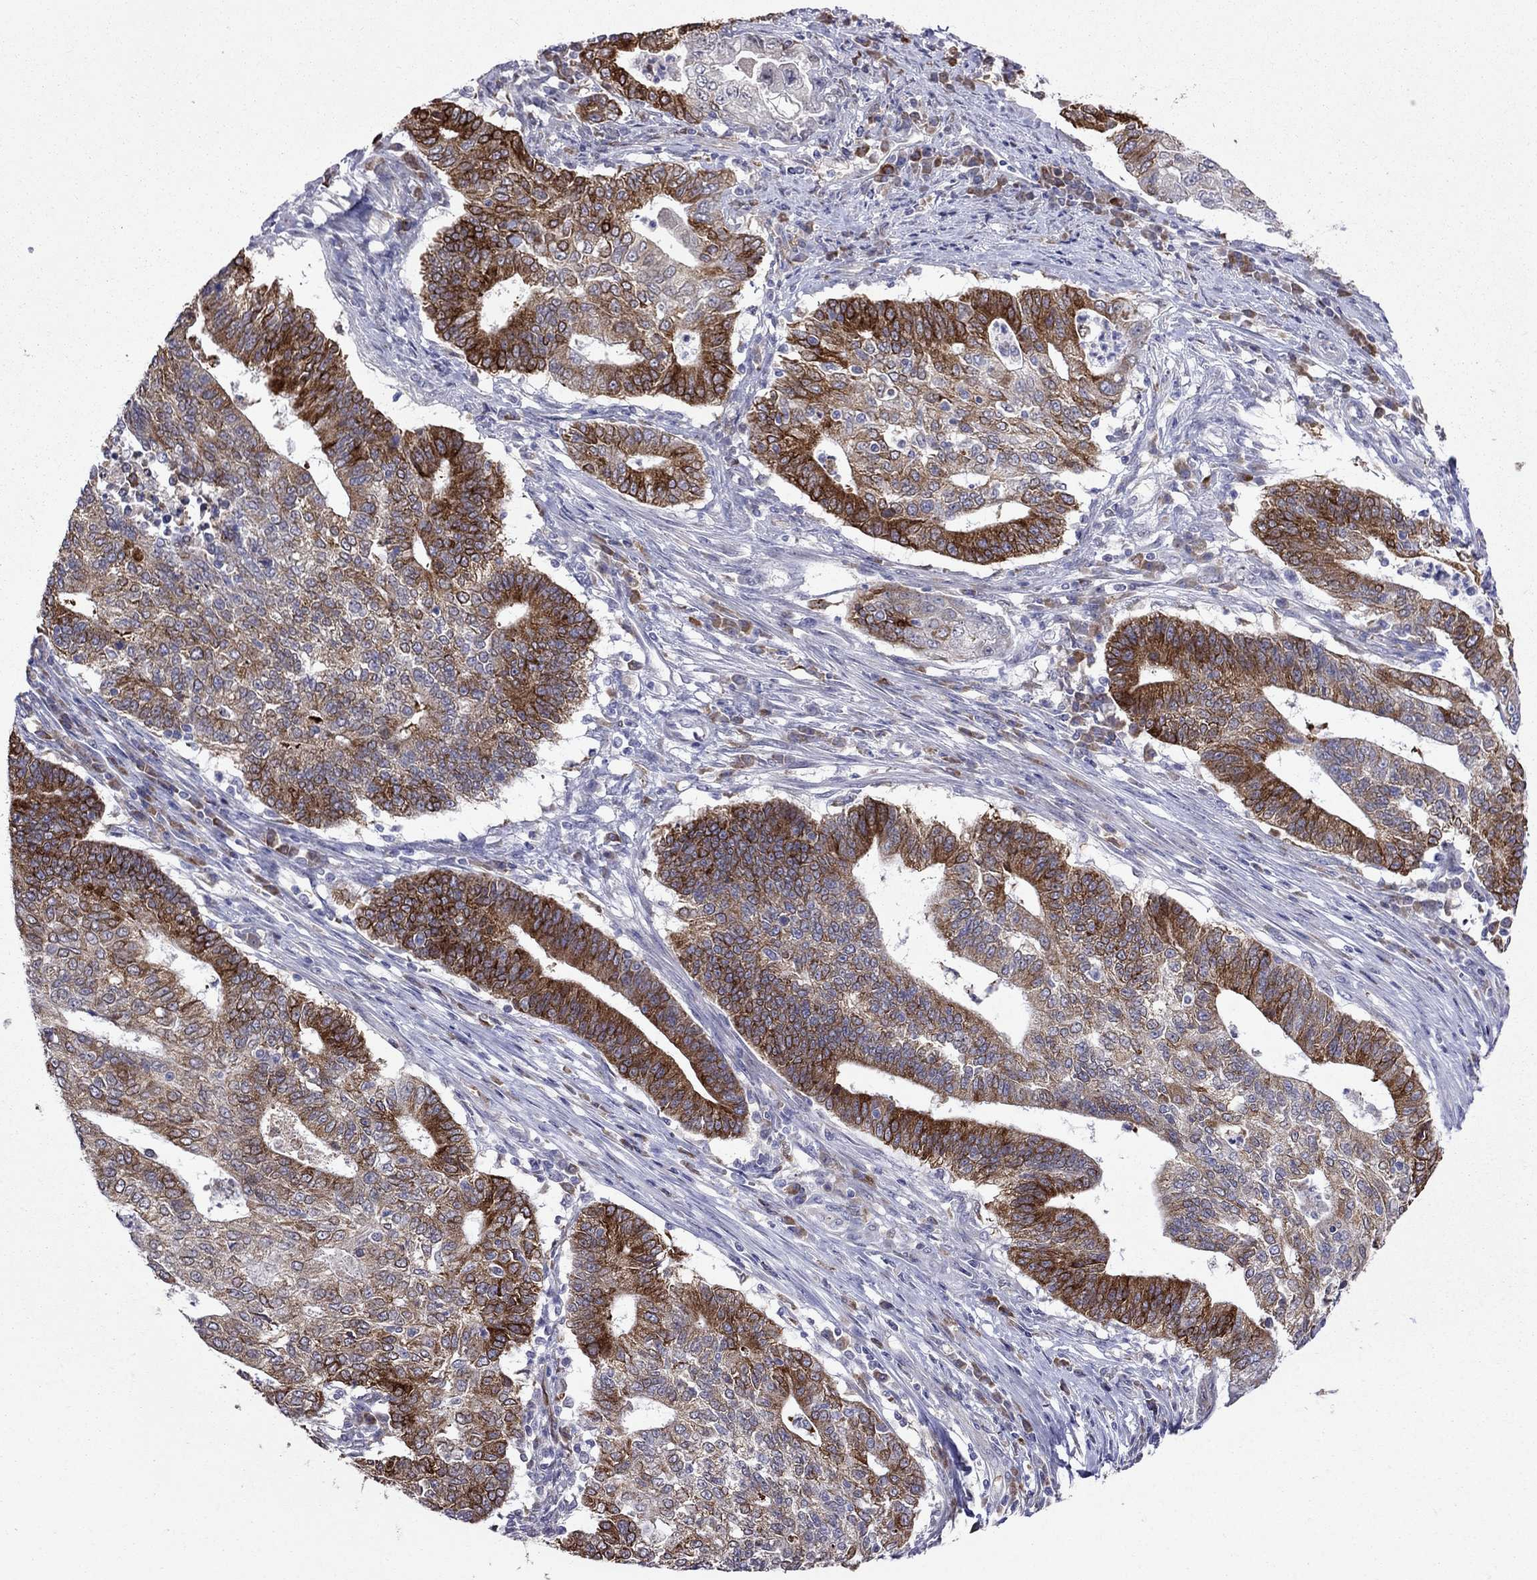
{"staining": {"intensity": "strong", "quantity": "25%-75%", "location": "cytoplasmic/membranous"}, "tissue": "endometrial cancer", "cell_type": "Tumor cells", "image_type": "cancer", "snomed": [{"axis": "morphology", "description": "Adenocarcinoma, NOS"}, {"axis": "topography", "description": "Uterus"}, {"axis": "topography", "description": "Endometrium"}], "caption": "The image demonstrates staining of endometrial cancer (adenocarcinoma), revealing strong cytoplasmic/membranous protein expression (brown color) within tumor cells.", "gene": "ADAM28", "patient": {"sex": "female", "age": 54}}